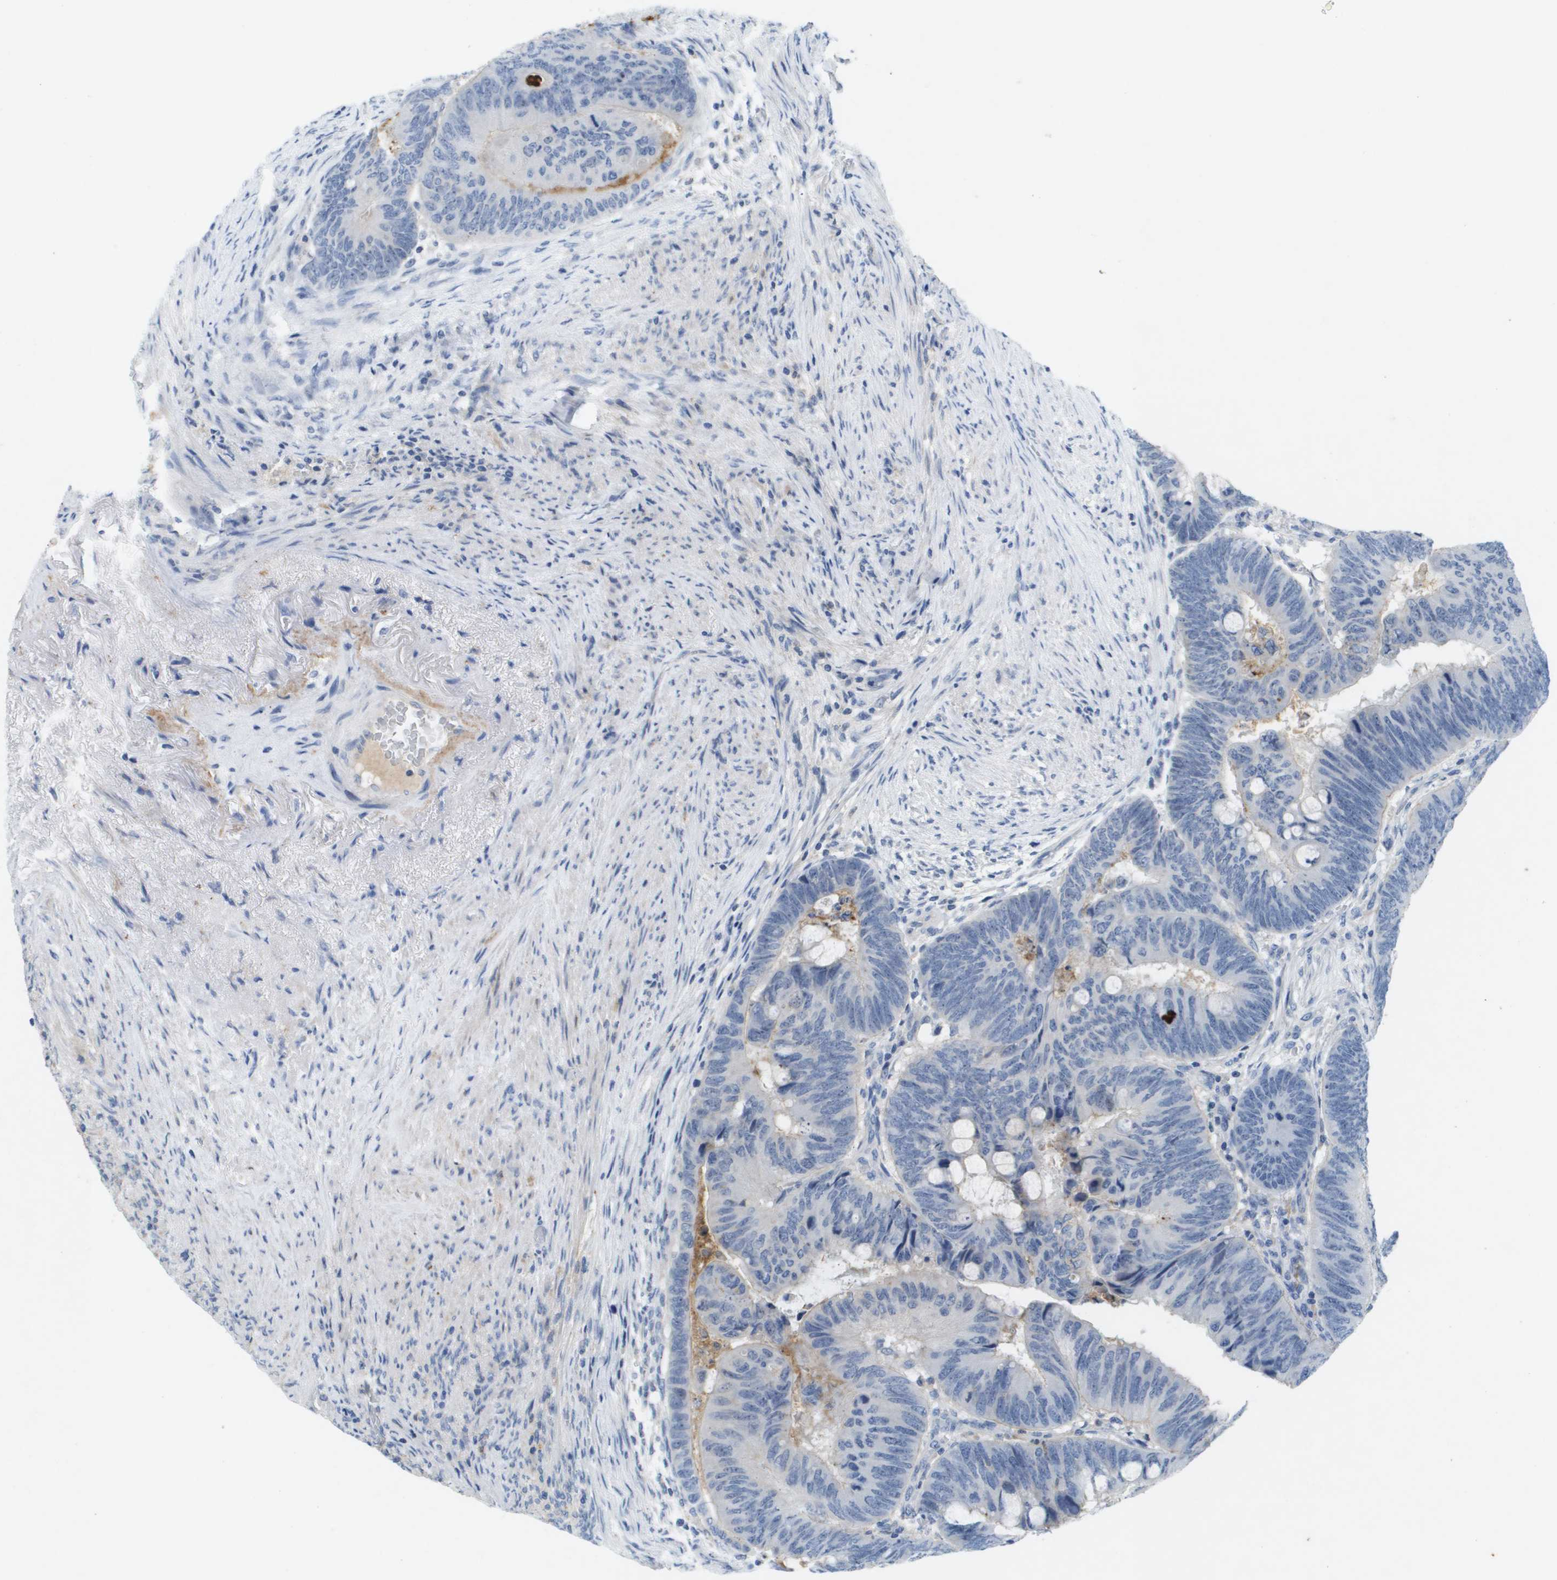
{"staining": {"intensity": "negative", "quantity": "none", "location": "none"}, "tissue": "colorectal cancer", "cell_type": "Tumor cells", "image_type": "cancer", "snomed": [{"axis": "morphology", "description": "Normal tissue, NOS"}, {"axis": "morphology", "description": "Adenocarcinoma, NOS"}, {"axis": "topography", "description": "Rectum"}], "caption": "A micrograph of human colorectal adenocarcinoma is negative for staining in tumor cells.", "gene": "LIPG", "patient": {"sex": "male", "age": 92}}